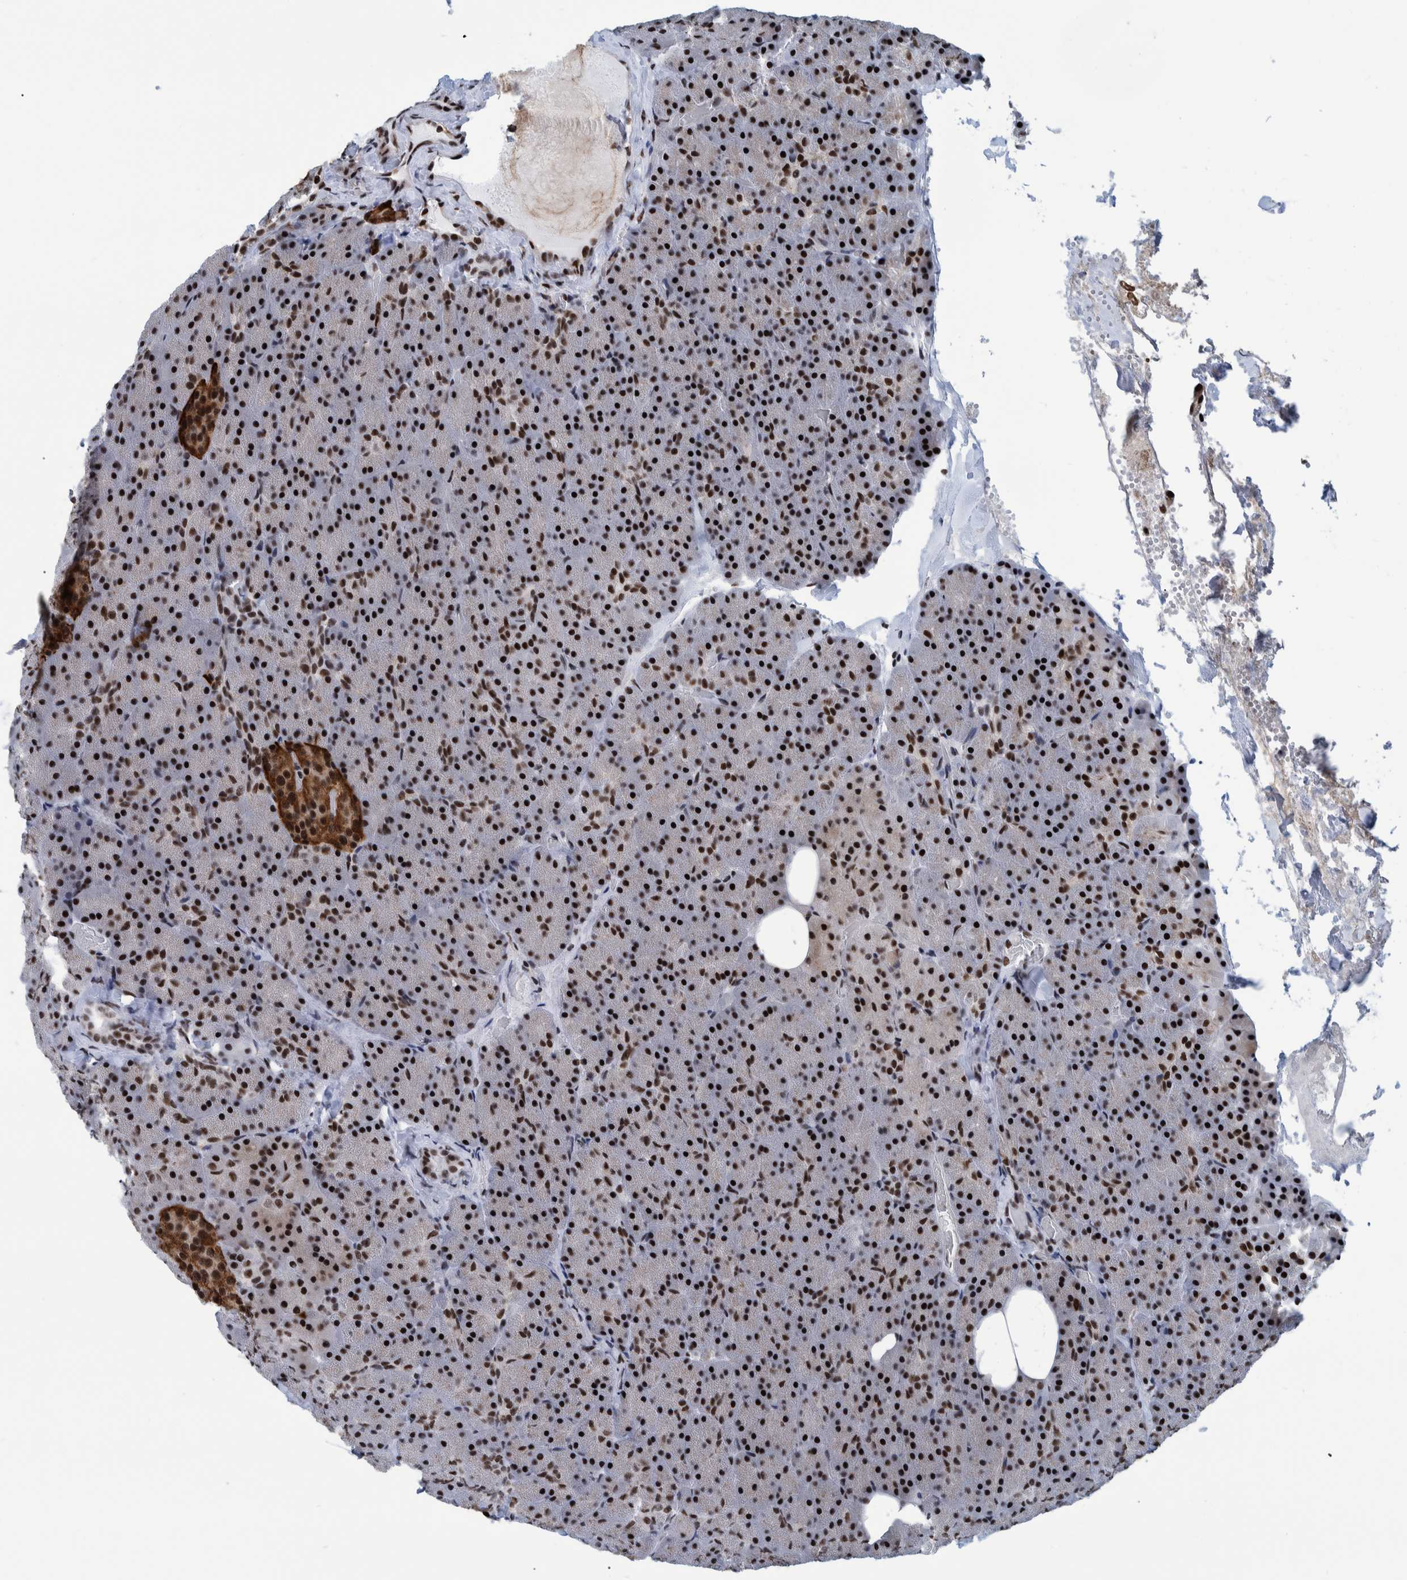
{"staining": {"intensity": "strong", "quantity": ">75%", "location": "nuclear"}, "tissue": "pancreas", "cell_type": "Exocrine glandular cells", "image_type": "normal", "snomed": [{"axis": "morphology", "description": "Normal tissue, NOS"}, {"axis": "morphology", "description": "Carcinoid, malignant, NOS"}, {"axis": "topography", "description": "Pancreas"}], "caption": "Immunohistochemistry (IHC) staining of unremarkable pancreas, which exhibits high levels of strong nuclear staining in about >75% of exocrine glandular cells indicating strong nuclear protein positivity. The staining was performed using DAB (brown) for protein detection and nuclei were counterstained in hematoxylin (blue).", "gene": "EFTUD2", "patient": {"sex": "female", "age": 35}}